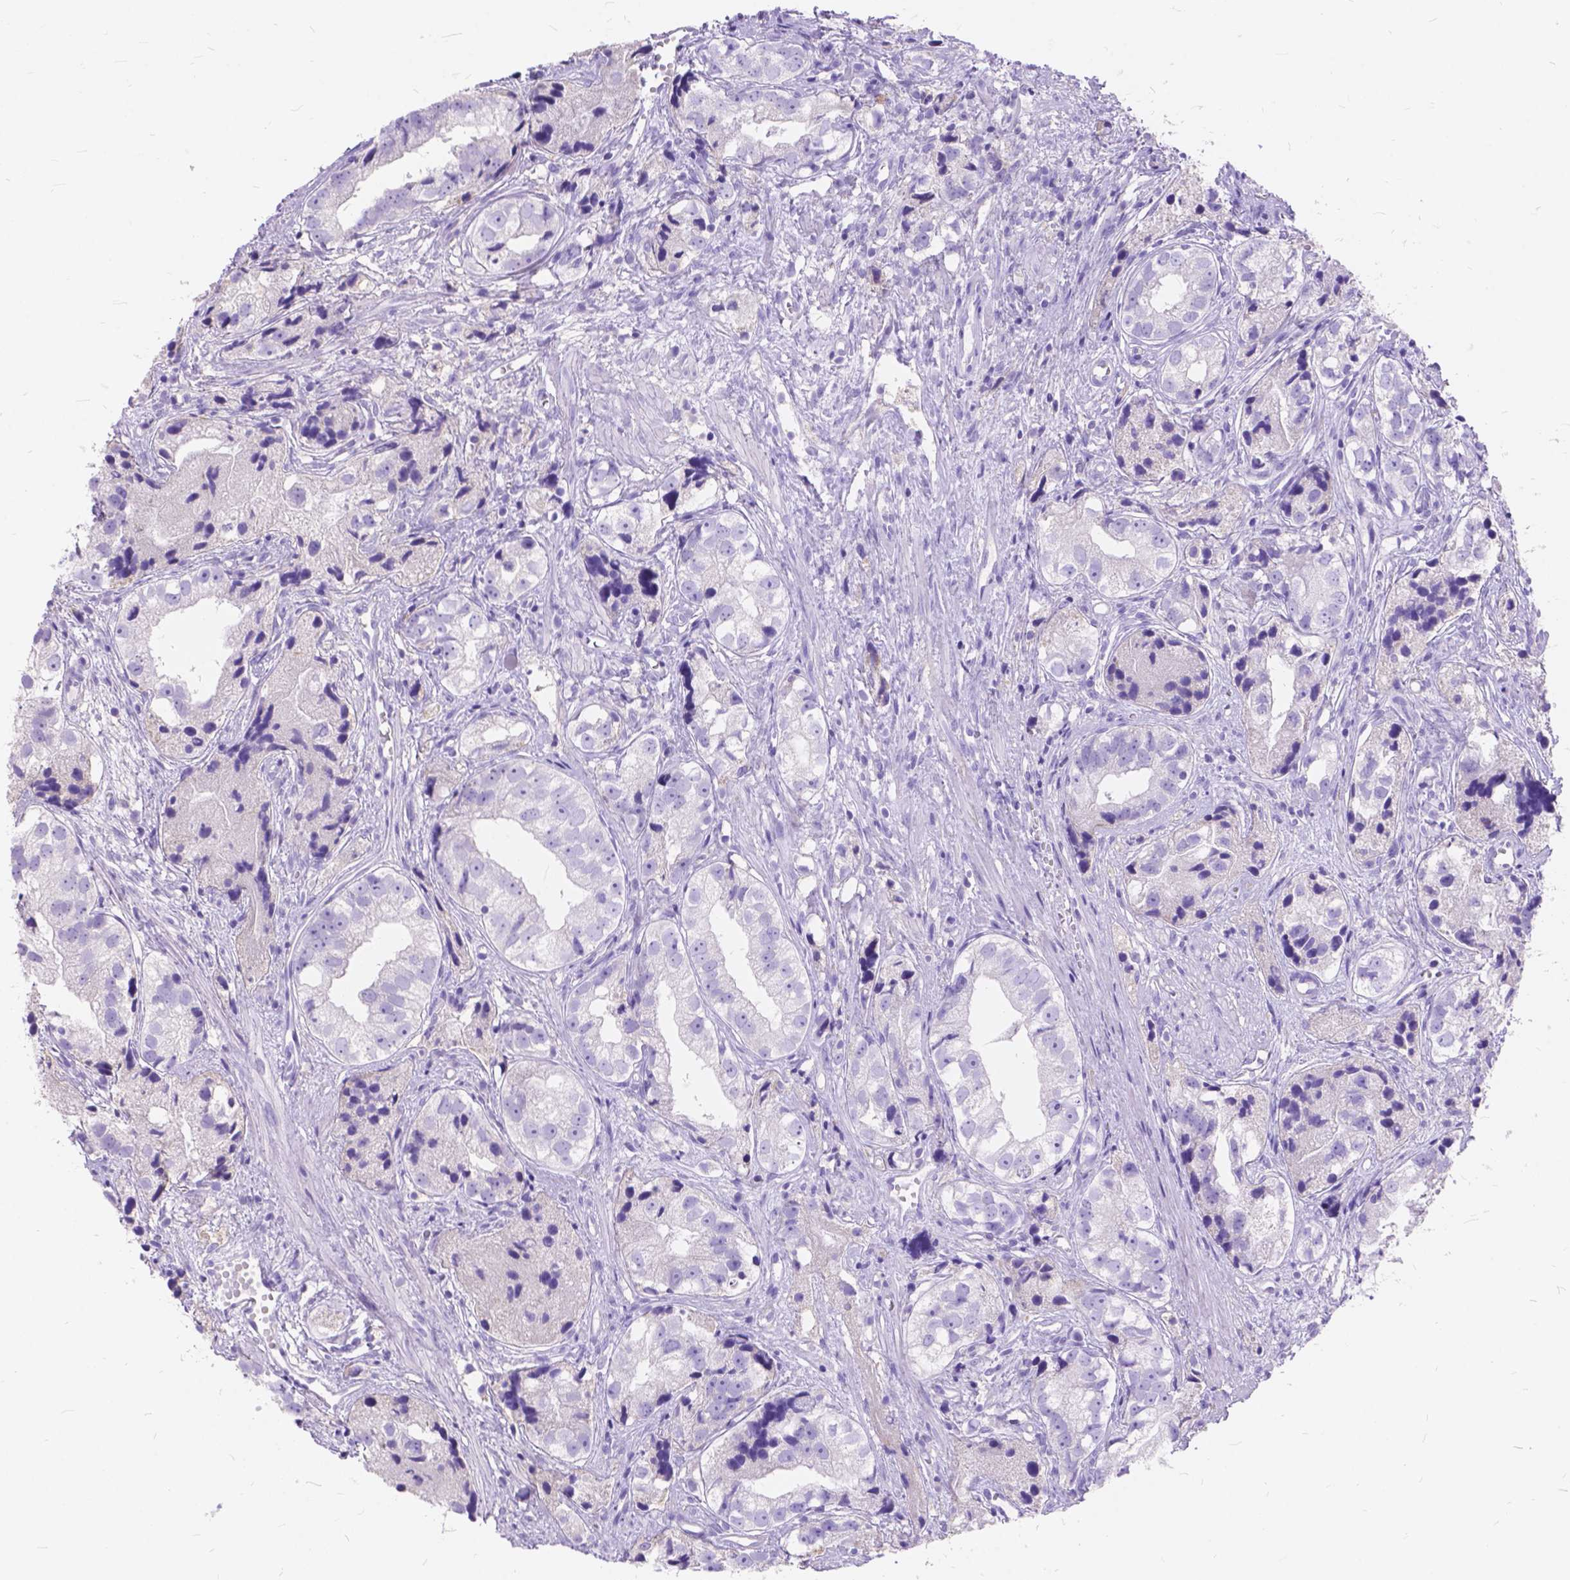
{"staining": {"intensity": "negative", "quantity": "none", "location": "none"}, "tissue": "prostate cancer", "cell_type": "Tumor cells", "image_type": "cancer", "snomed": [{"axis": "morphology", "description": "Adenocarcinoma, High grade"}, {"axis": "topography", "description": "Prostate"}], "caption": "Photomicrograph shows no significant protein positivity in tumor cells of prostate adenocarcinoma (high-grade).", "gene": "FOXL2", "patient": {"sex": "male", "age": 68}}